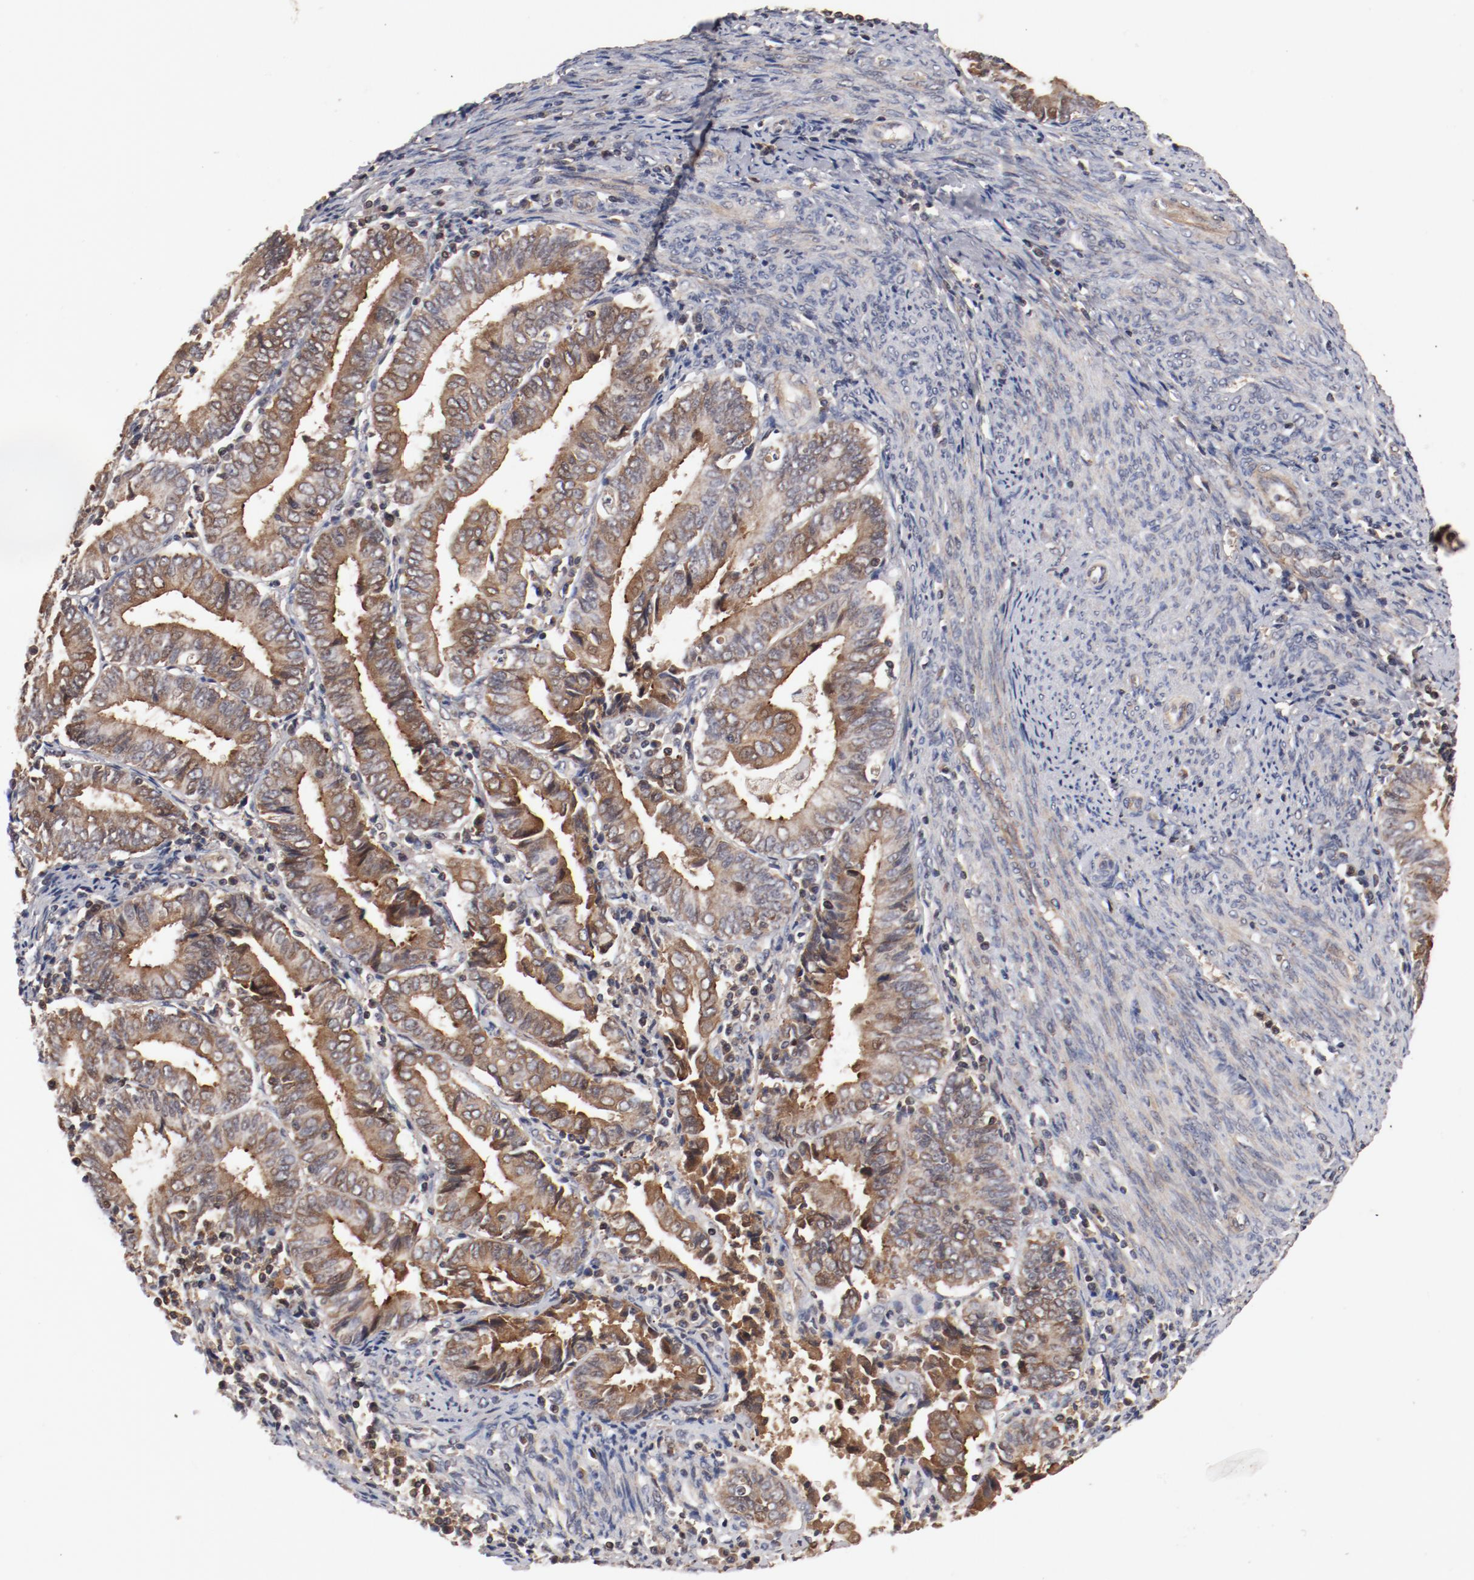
{"staining": {"intensity": "moderate", "quantity": ">75%", "location": "cytoplasmic/membranous"}, "tissue": "endometrial cancer", "cell_type": "Tumor cells", "image_type": "cancer", "snomed": [{"axis": "morphology", "description": "Adenocarcinoma, NOS"}, {"axis": "topography", "description": "Endometrium"}], "caption": "This is a photomicrograph of immunohistochemistry staining of endometrial cancer, which shows moderate positivity in the cytoplasmic/membranous of tumor cells.", "gene": "GUF1", "patient": {"sex": "female", "age": 75}}